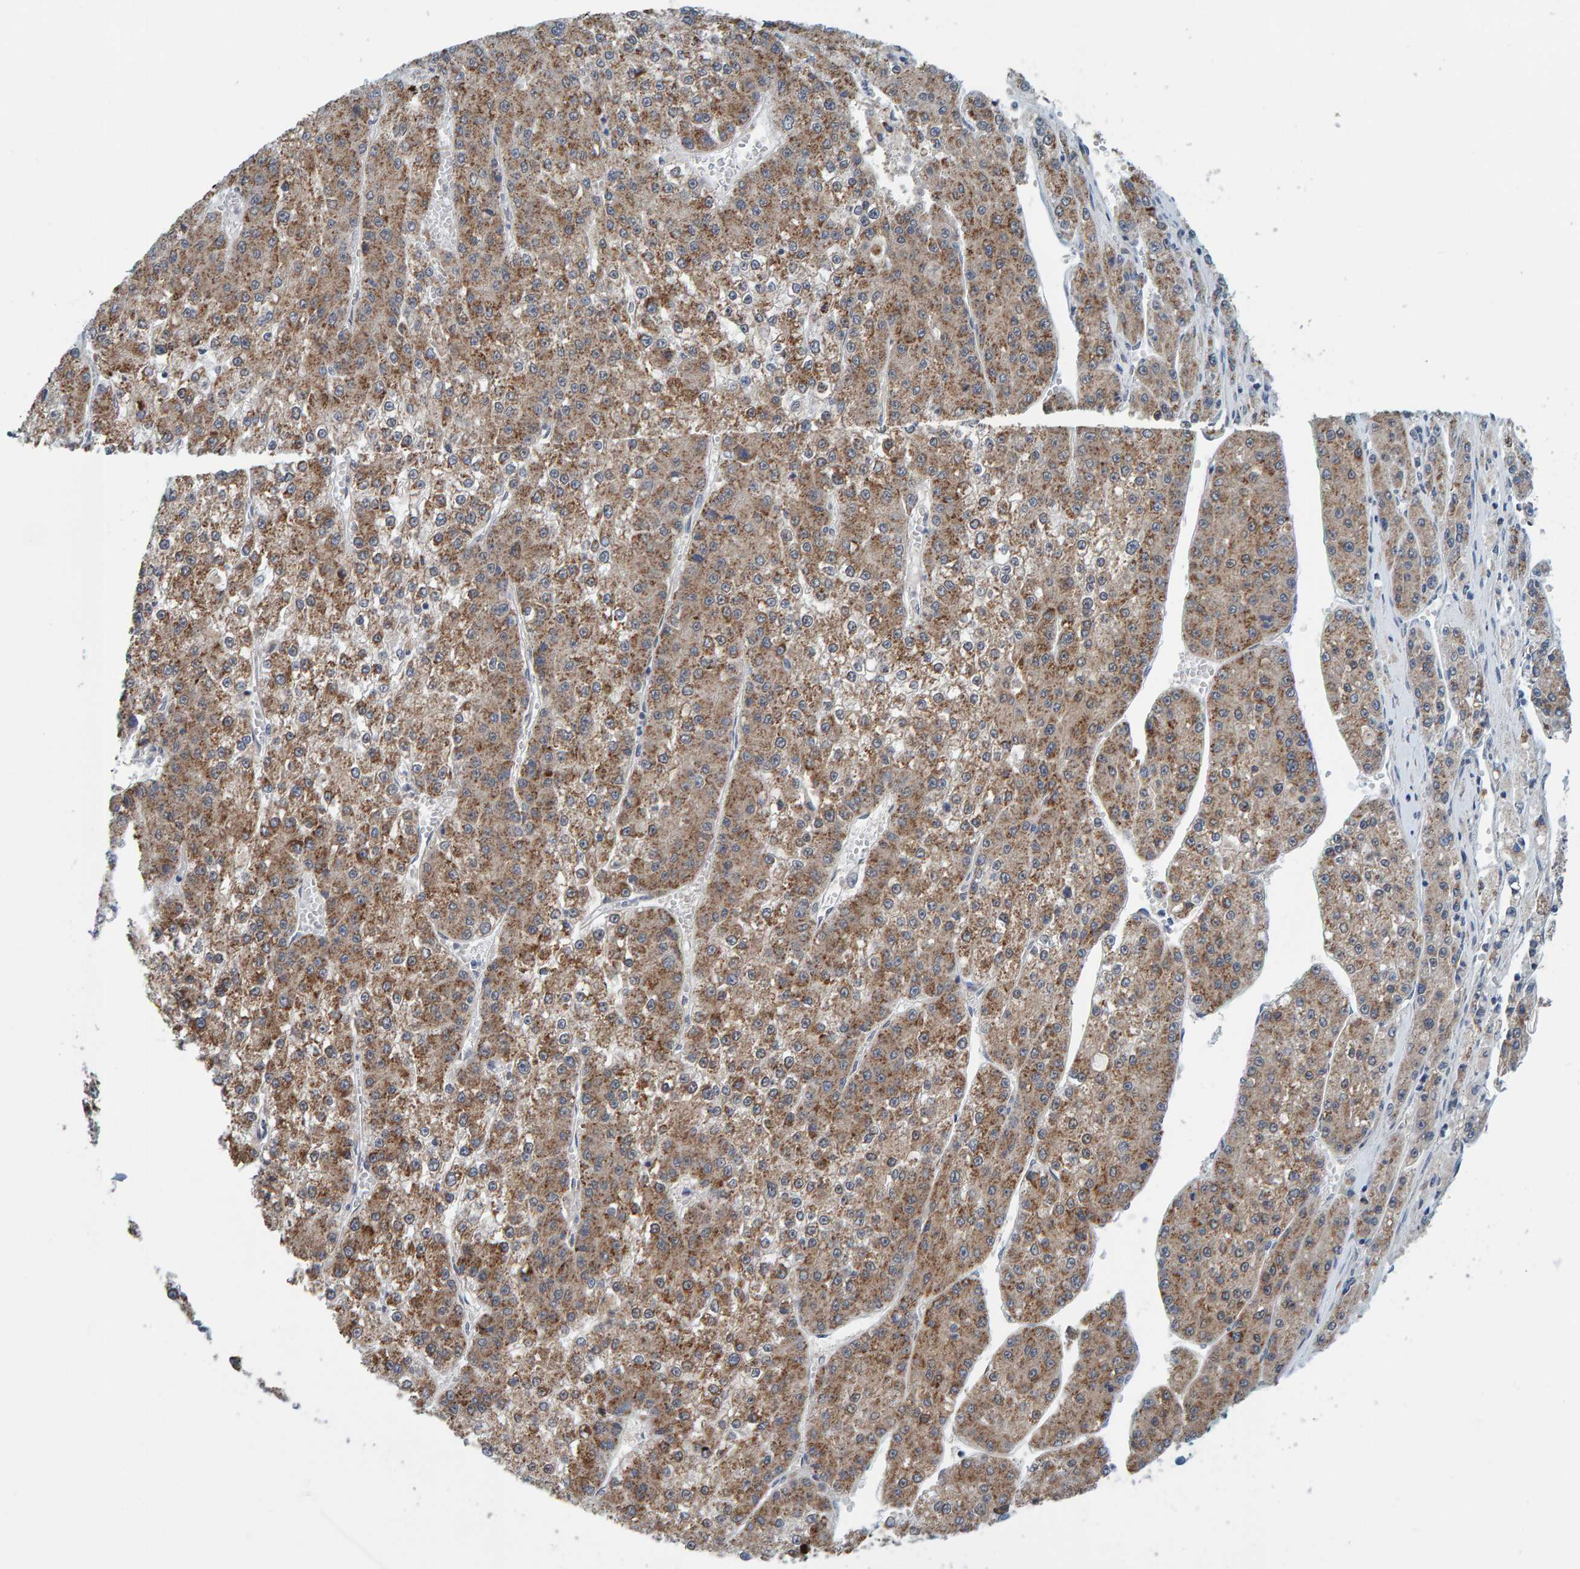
{"staining": {"intensity": "moderate", "quantity": ">75%", "location": "cytoplasmic/membranous"}, "tissue": "liver cancer", "cell_type": "Tumor cells", "image_type": "cancer", "snomed": [{"axis": "morphology", "description": "Carcinoma, Hepatocellular, NOS"}, {"axis": "topography", "description": "Liver"}], "caption": "Immunohistochemistry (IHC) image of neoplastic tissue: human hepatocellular carcinoma (liver) stained using immunohistochemistry exhibits medium levels of moderate protein expression localized specifically in the cytoplasmic/membranous of tumor cells, appearing as a cytoplasmic/membranous brown color.", "gene": "SCRN2", "patient": {"sex": "female", "age": 73}}